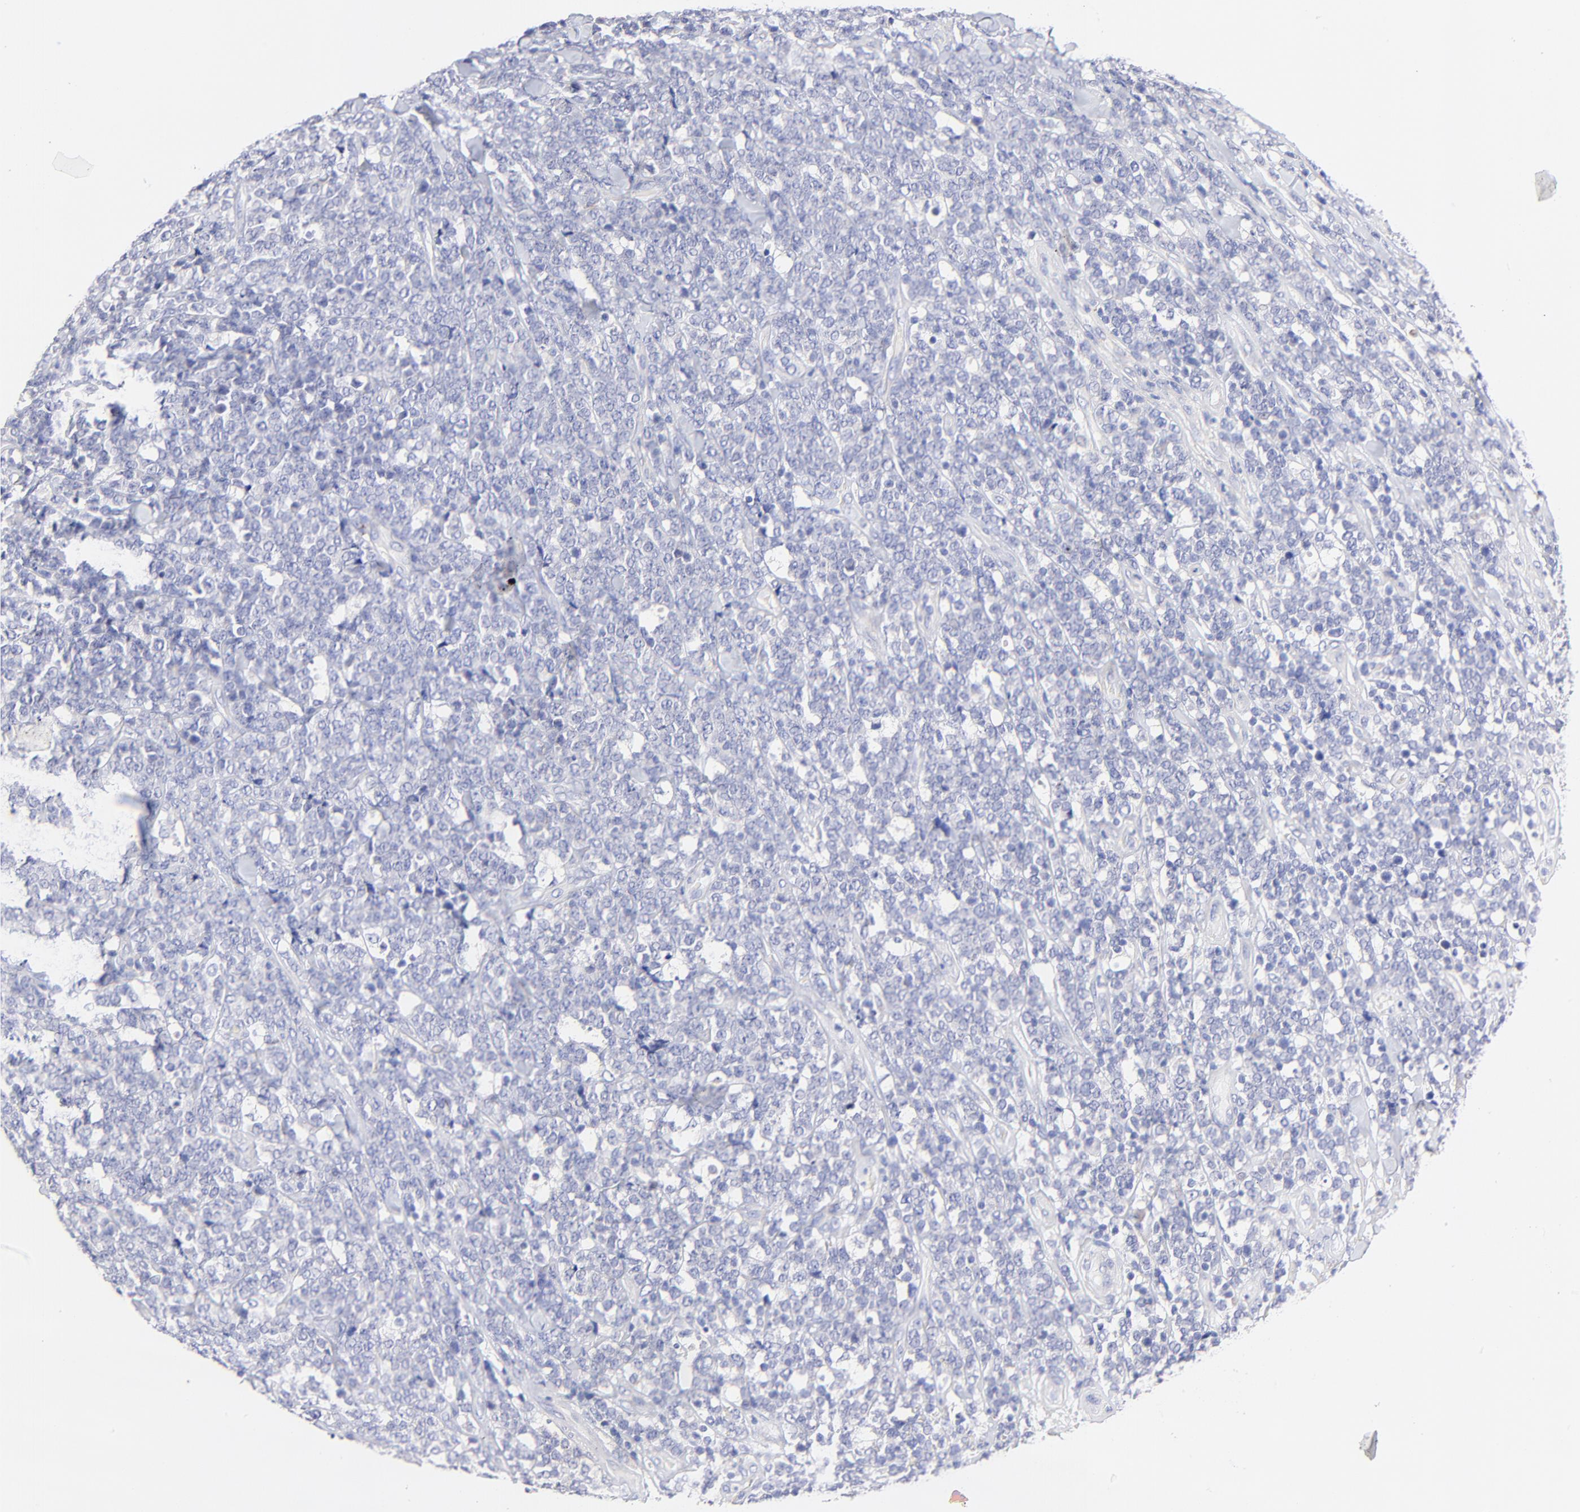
{"staining": {"intensity": "negative", "quantity": "none", "location": "none"}, "tissue": "lymphoma", "cell_type": "Tumor cells", "image_type": "cancer", "snomed": [{"axis": "morphology", "description": "Malignant lymphoma, non-Hodgkin's type, High grade"}, {"axis": "topography", "description": "Small intestine"}, {"axis": "topography", "description": "Colon"}], "caption": "Lymphoma stained for a protein using immunohistochemistry (IHC) shows no positivity tumor cells.", "gene": "EBP", "patient": {"sex": "male", "age": 8}}